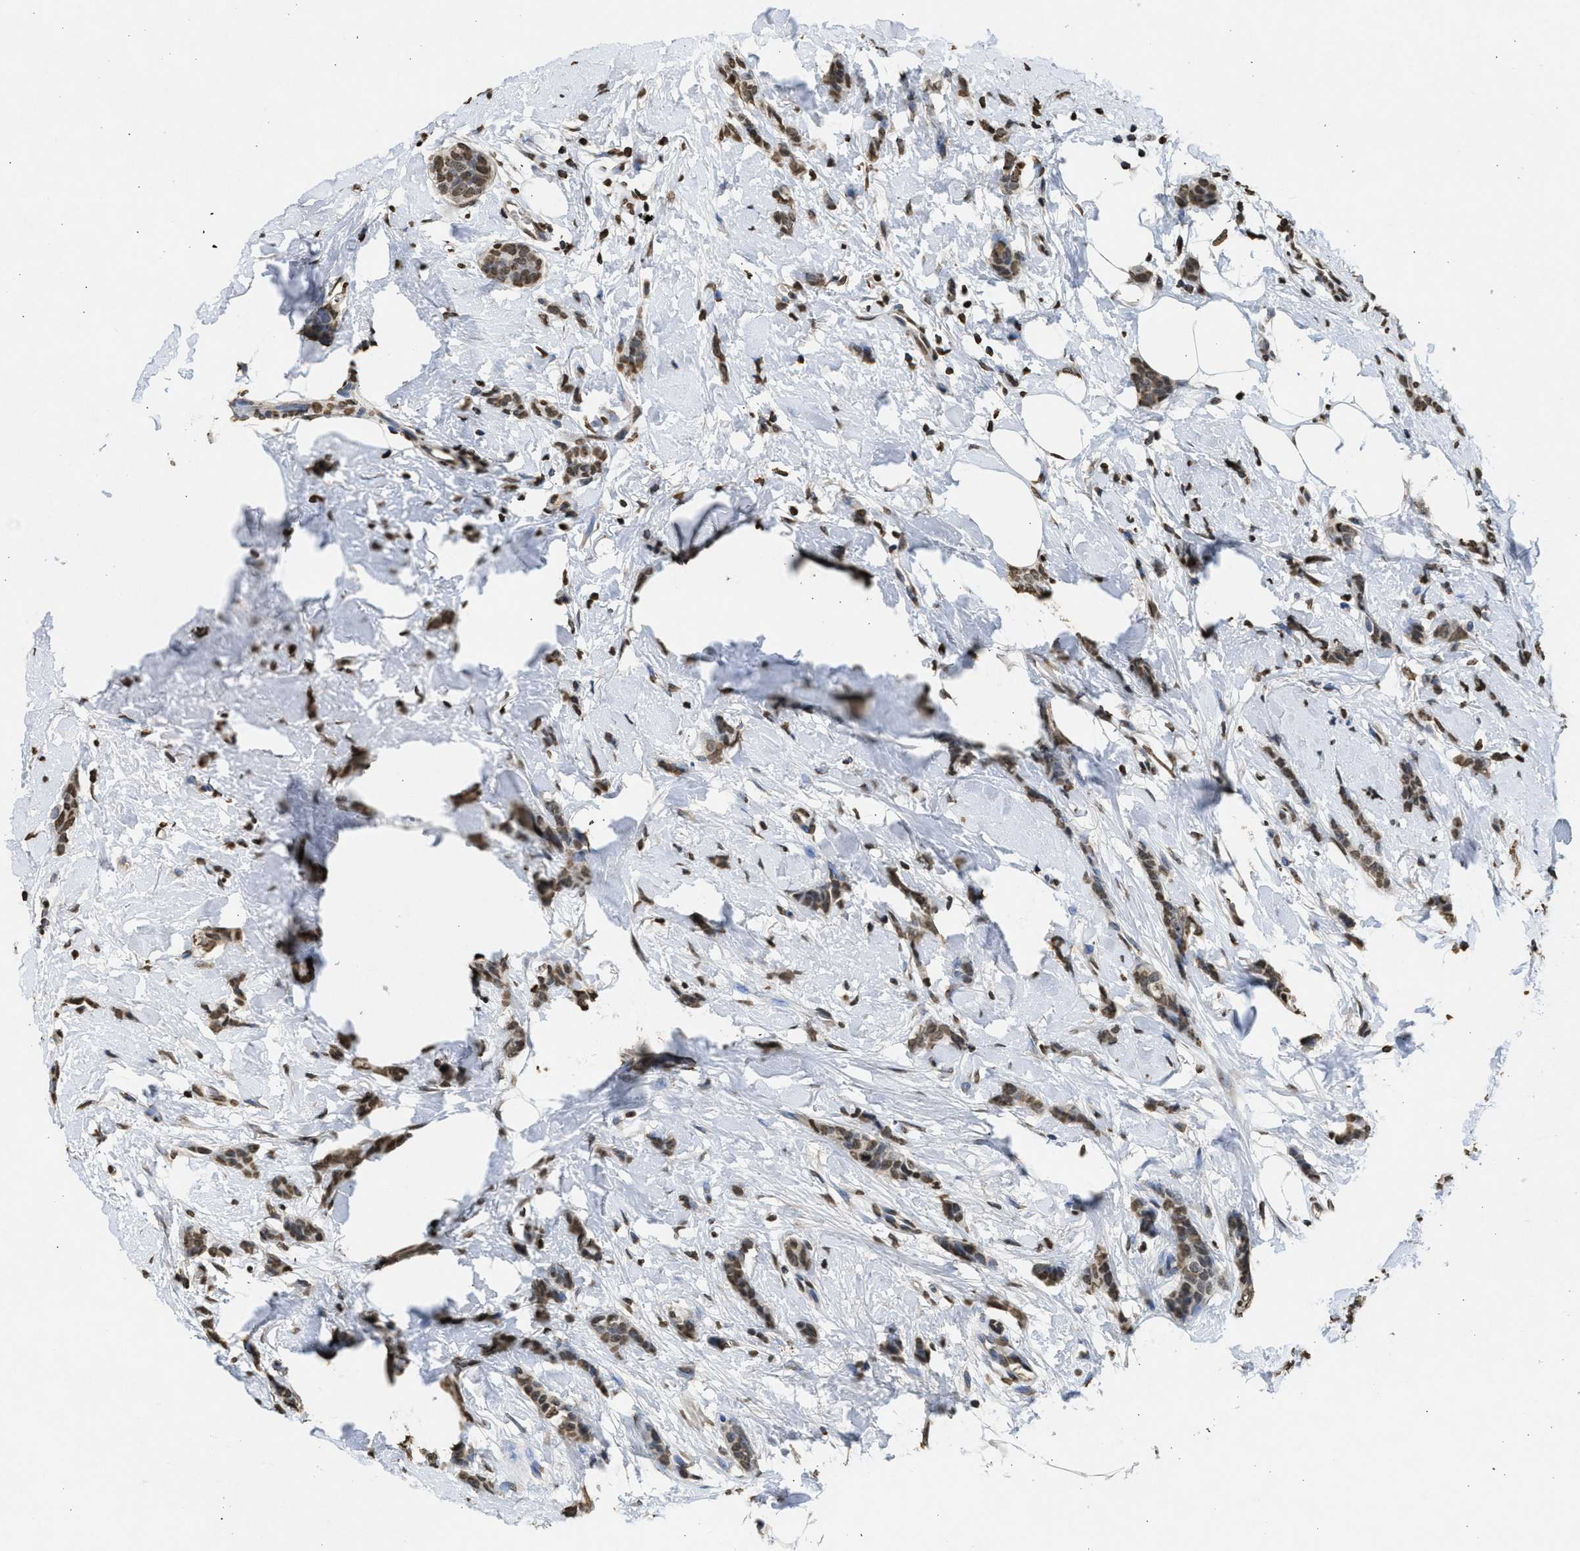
{"staining": {"intensity": "moderate", "quantity": ">75%", "location": "nuclear"}, "tissue": "breast cancer", "cell_type": "Tumor cells", "image_type": "cancer", "snomed": [{"axis": "morphology", "description": "Lobular carcinoma"}, {"axis": "topography", "description": "Skin"}, {"axis": "topography", "description": "Breast"}], "caption": "There is medium levels of moderate nuclear staining in tumor cells of breast cancer, as demonstrated by immunohistochemical staining (brown color).", "gene": "RRAGC", "patient": {"sex": "female", "age": 46}}